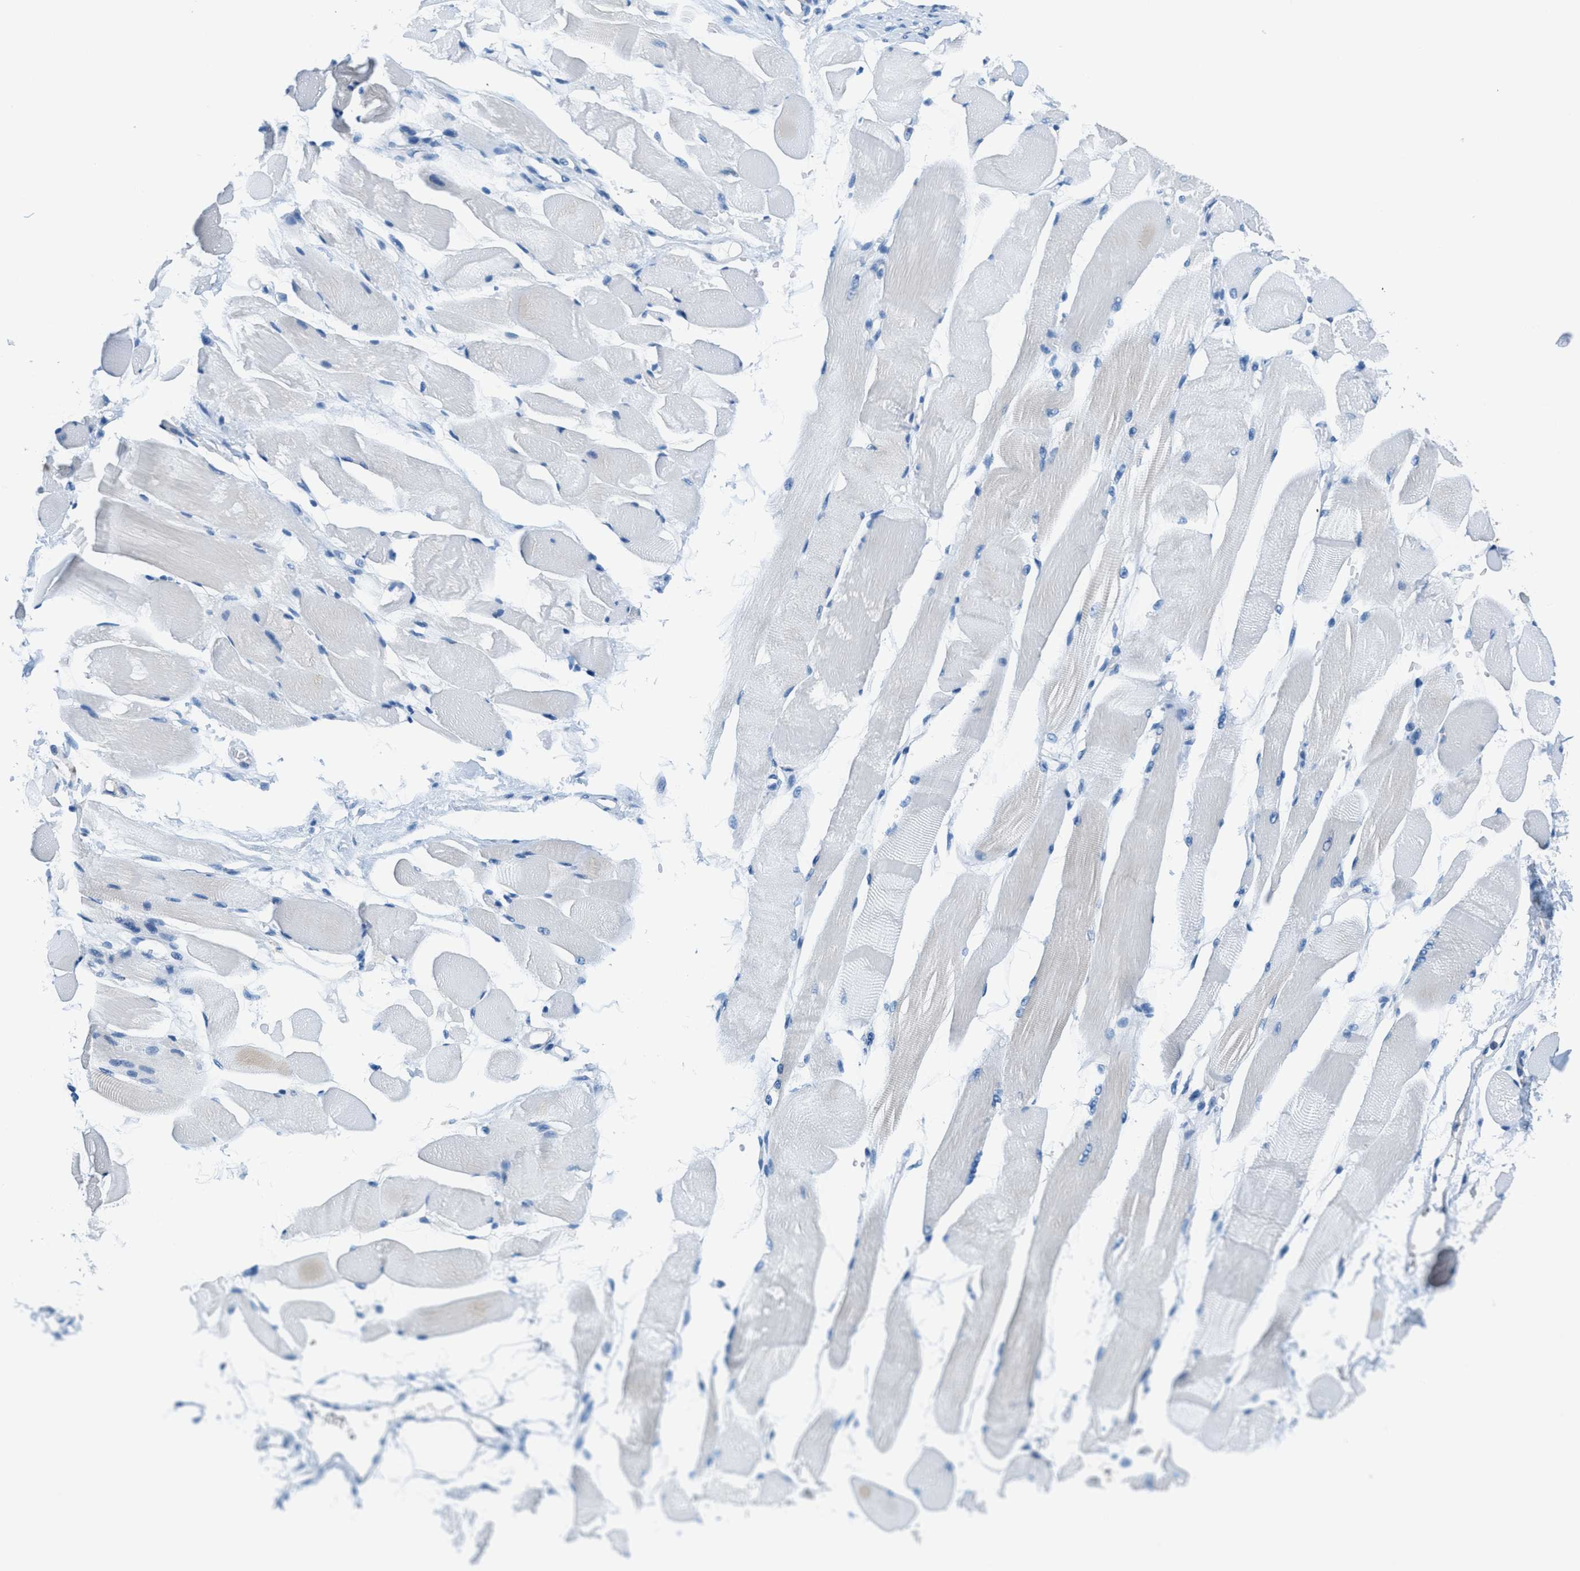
{"staining": {"intensity": "negative", "quantity": "none", "location": "none"}, "tissue": "skeletal muscle", "cell_type": "Myocytes", "image_type": "normal", "snomed": [{"axis": "morphology", "description": "Normal tissue, NOS"}, {"axis": "topography", "description": "Skeletal muscle"}, {"axis": "topography", "description": "Peripheral nerve tissue"}], "caption": "This histopathology image is of unremarkable skeletal muscle stained with immunohistochemistry (IHC) to label a protein in brown with the nuclei are counter-stained blue. There is no staining in myocytes. (DAB (3,3'-diaminobenzidine) immunohistochemistry (IHC), high magnification).", "gene": "MGARP", "patient": {"sex": "female", "age": 84}}